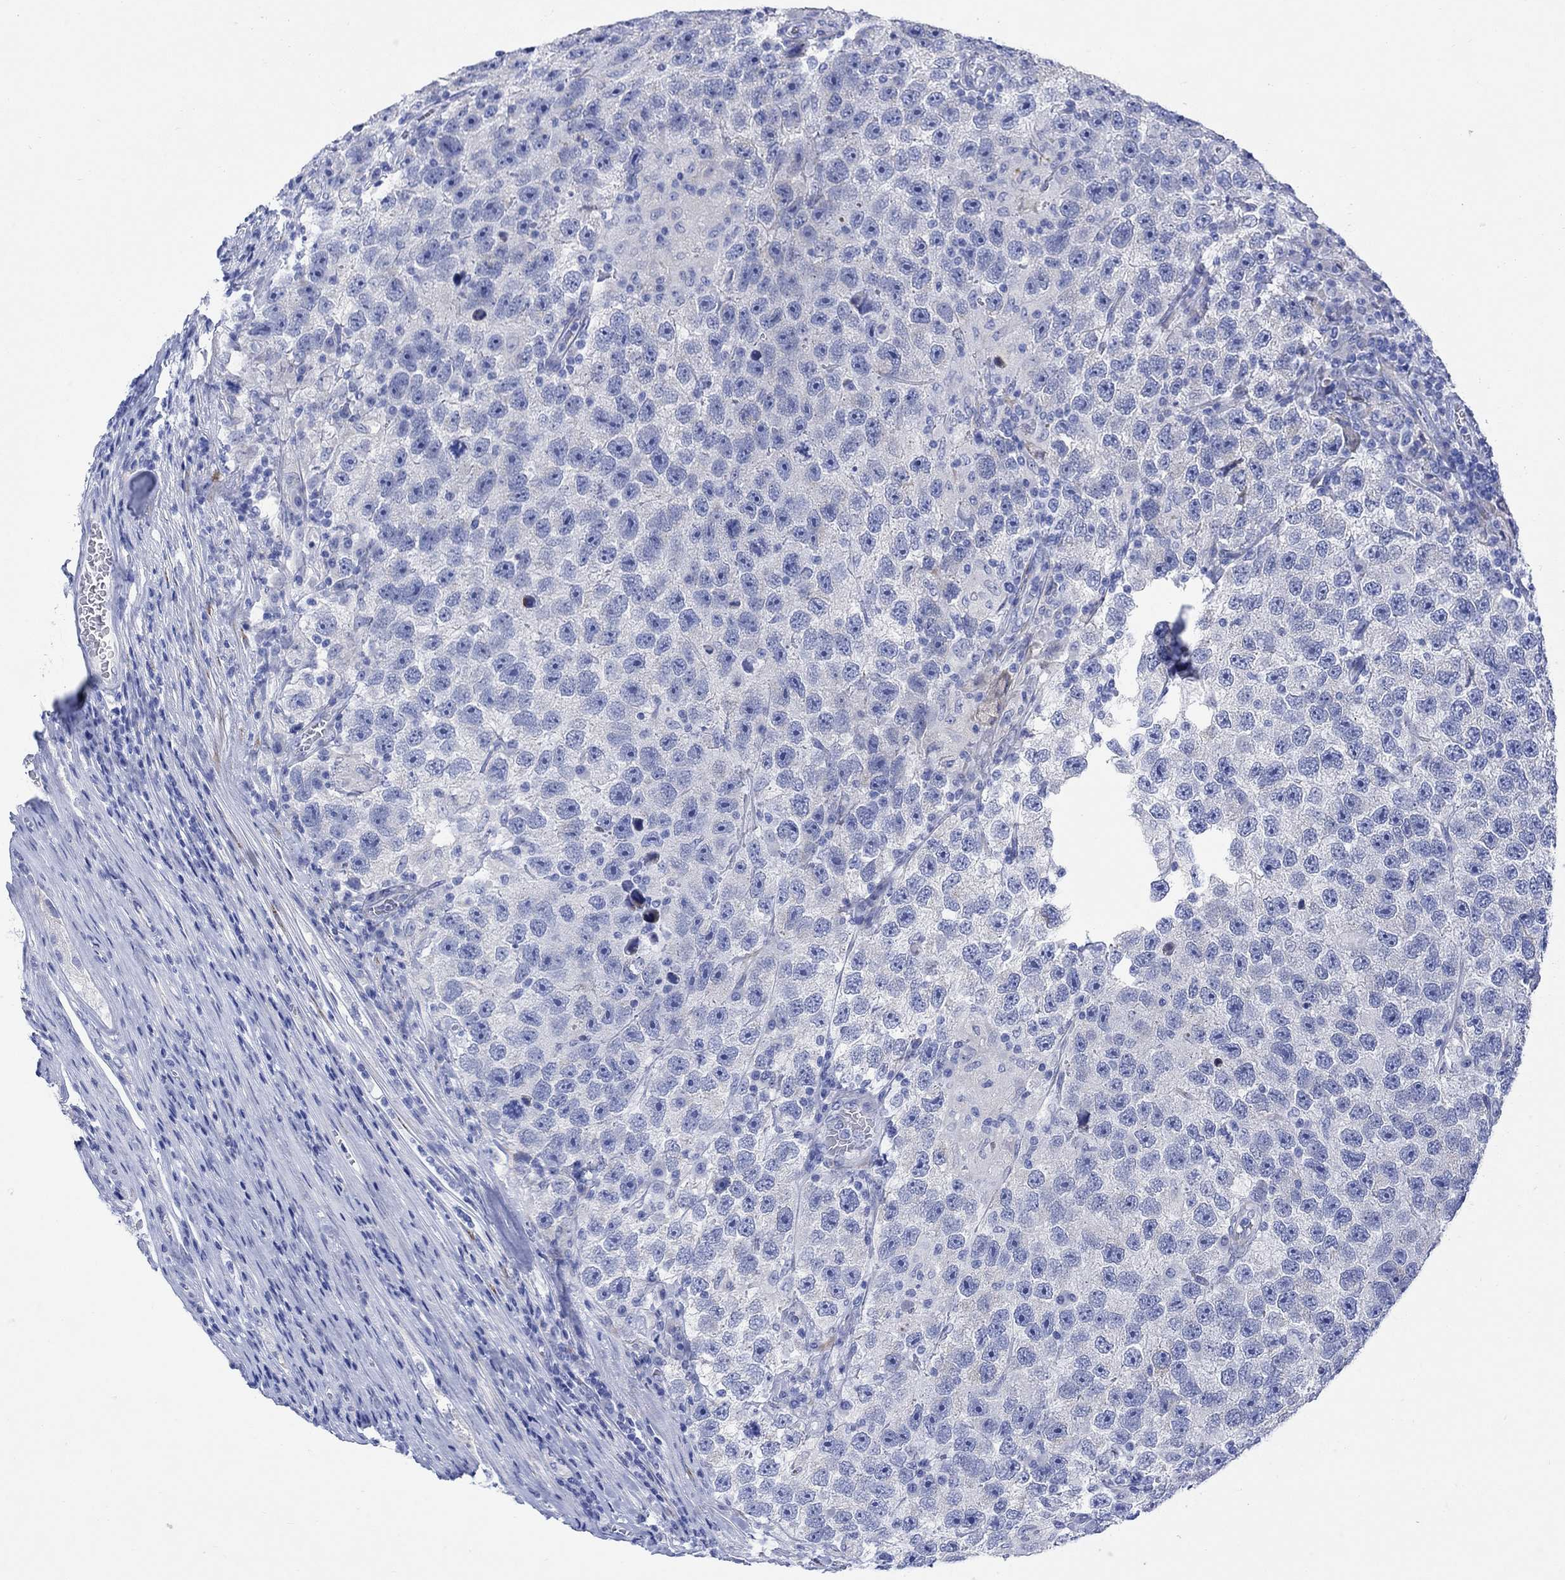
{"staining": {"intensity": "negative", "quantity": "none", "location": "none"}, "tissue": "testis cancer", "cell_type": "Tumor cells", "image_type": "cancer", "snomed": [{"axis": "morphology", "description": "Seminoma, NOS"}, {"axis": "topography", "description": "Testis"}], "caption": "This is an IHC photomicrograph of human testis cancer (seminoma). There is no positivity in tumor cells.", "gene": "MYL1", "patient": {"sex": "male", "age": 26}}